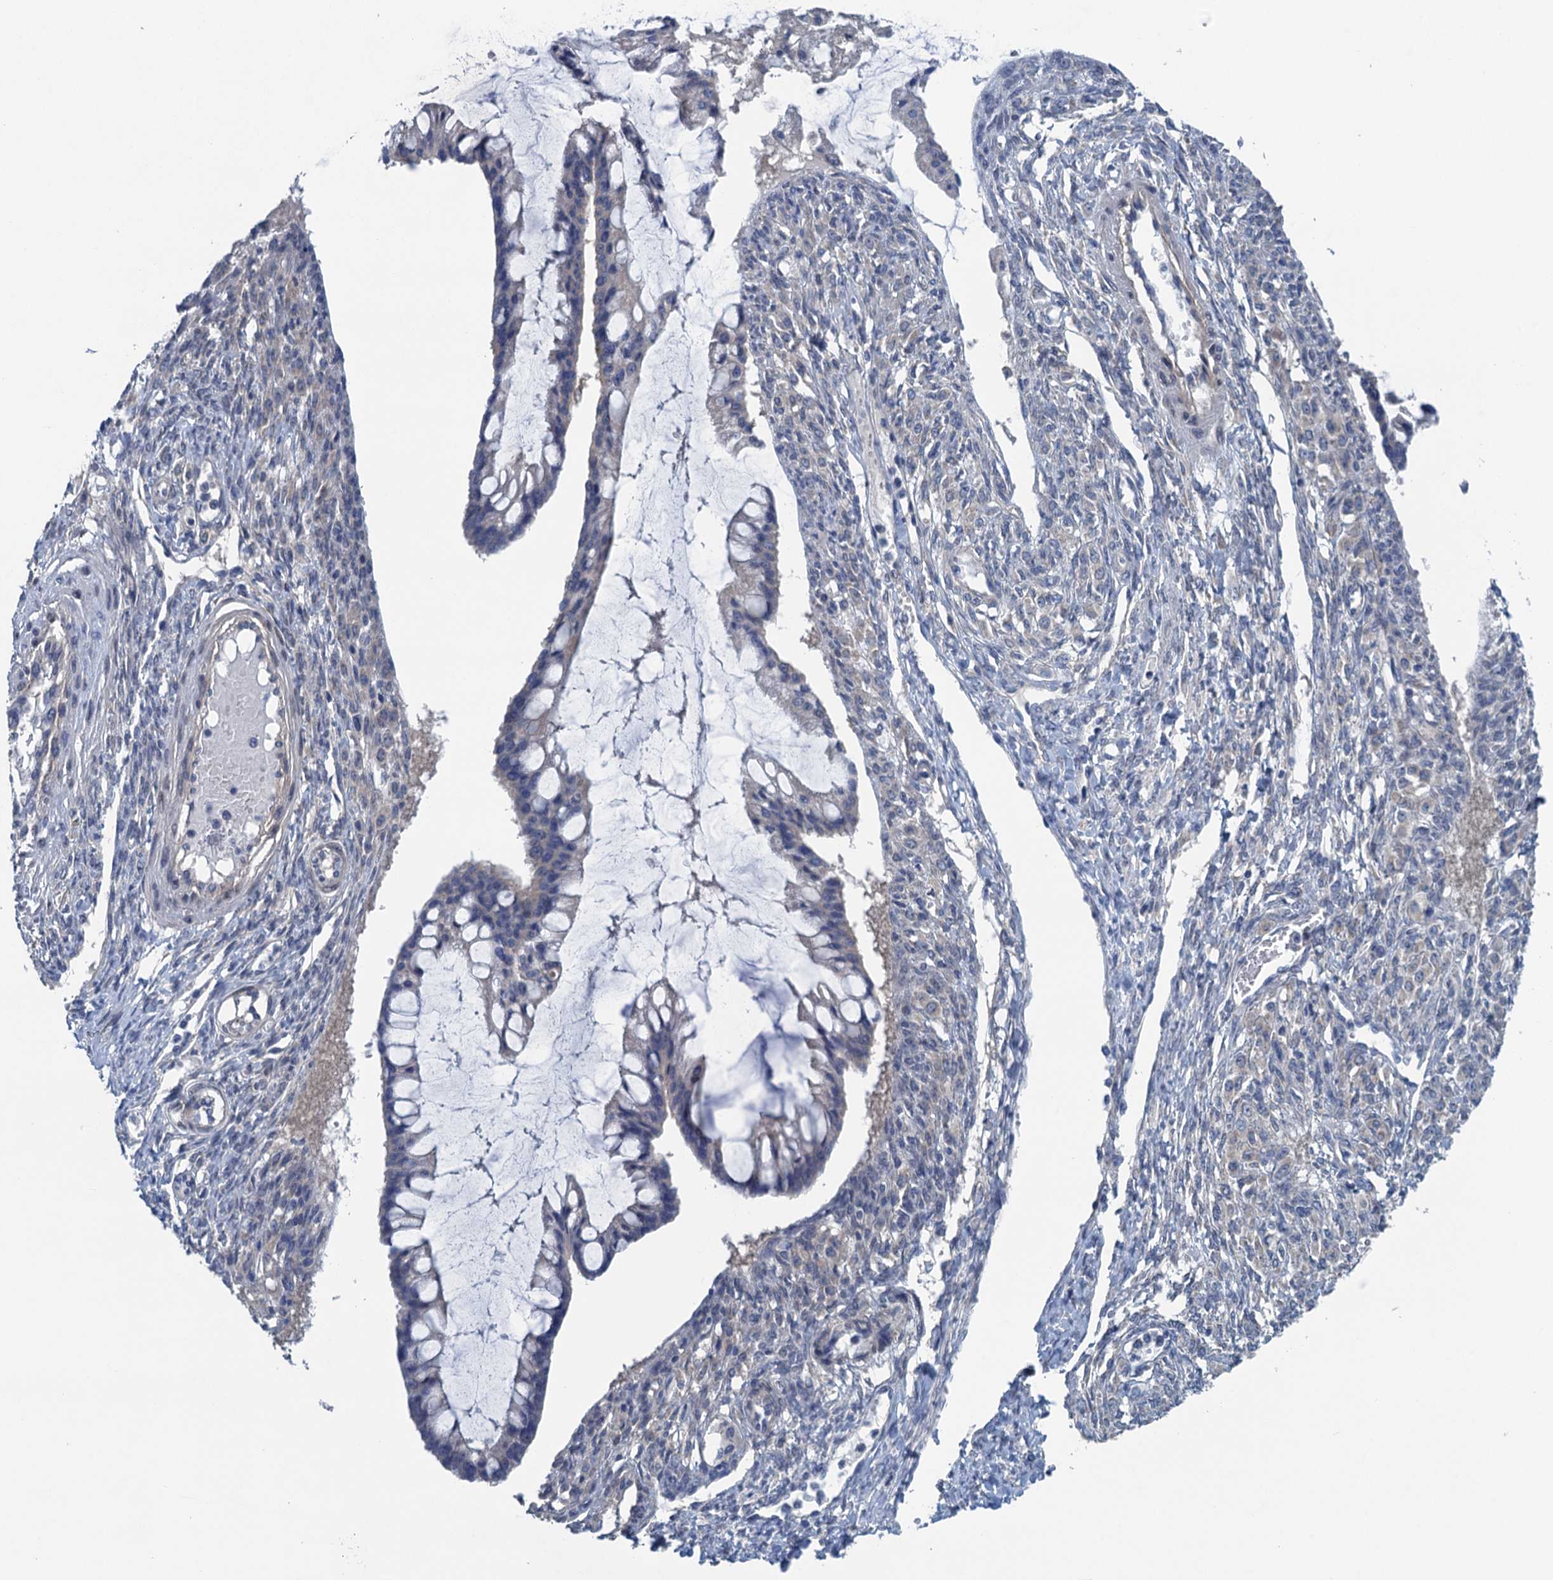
{"staining": {"intensity": "negative", "quantity": "none", "location": "none"}, "tissue": "ovarian cancer", "cell_type": "Tumor cells", "image_type": "cancer", "snomed": [{"axis": "morphology", "description": "Cystadenocarcinoma, mucinous, NOS"}, {"axis": "topography", "description": "Ovary"}], "caption": "High magnification brightfield microscopy of ovarian mucinous cystadenocarcinoma stained with DAB (brown) and counterstained with hematoxylin (blue): tumor cells show no significant positivity.", "gene": "CTU2", "patient": {"sex": "female", "age": 73}}